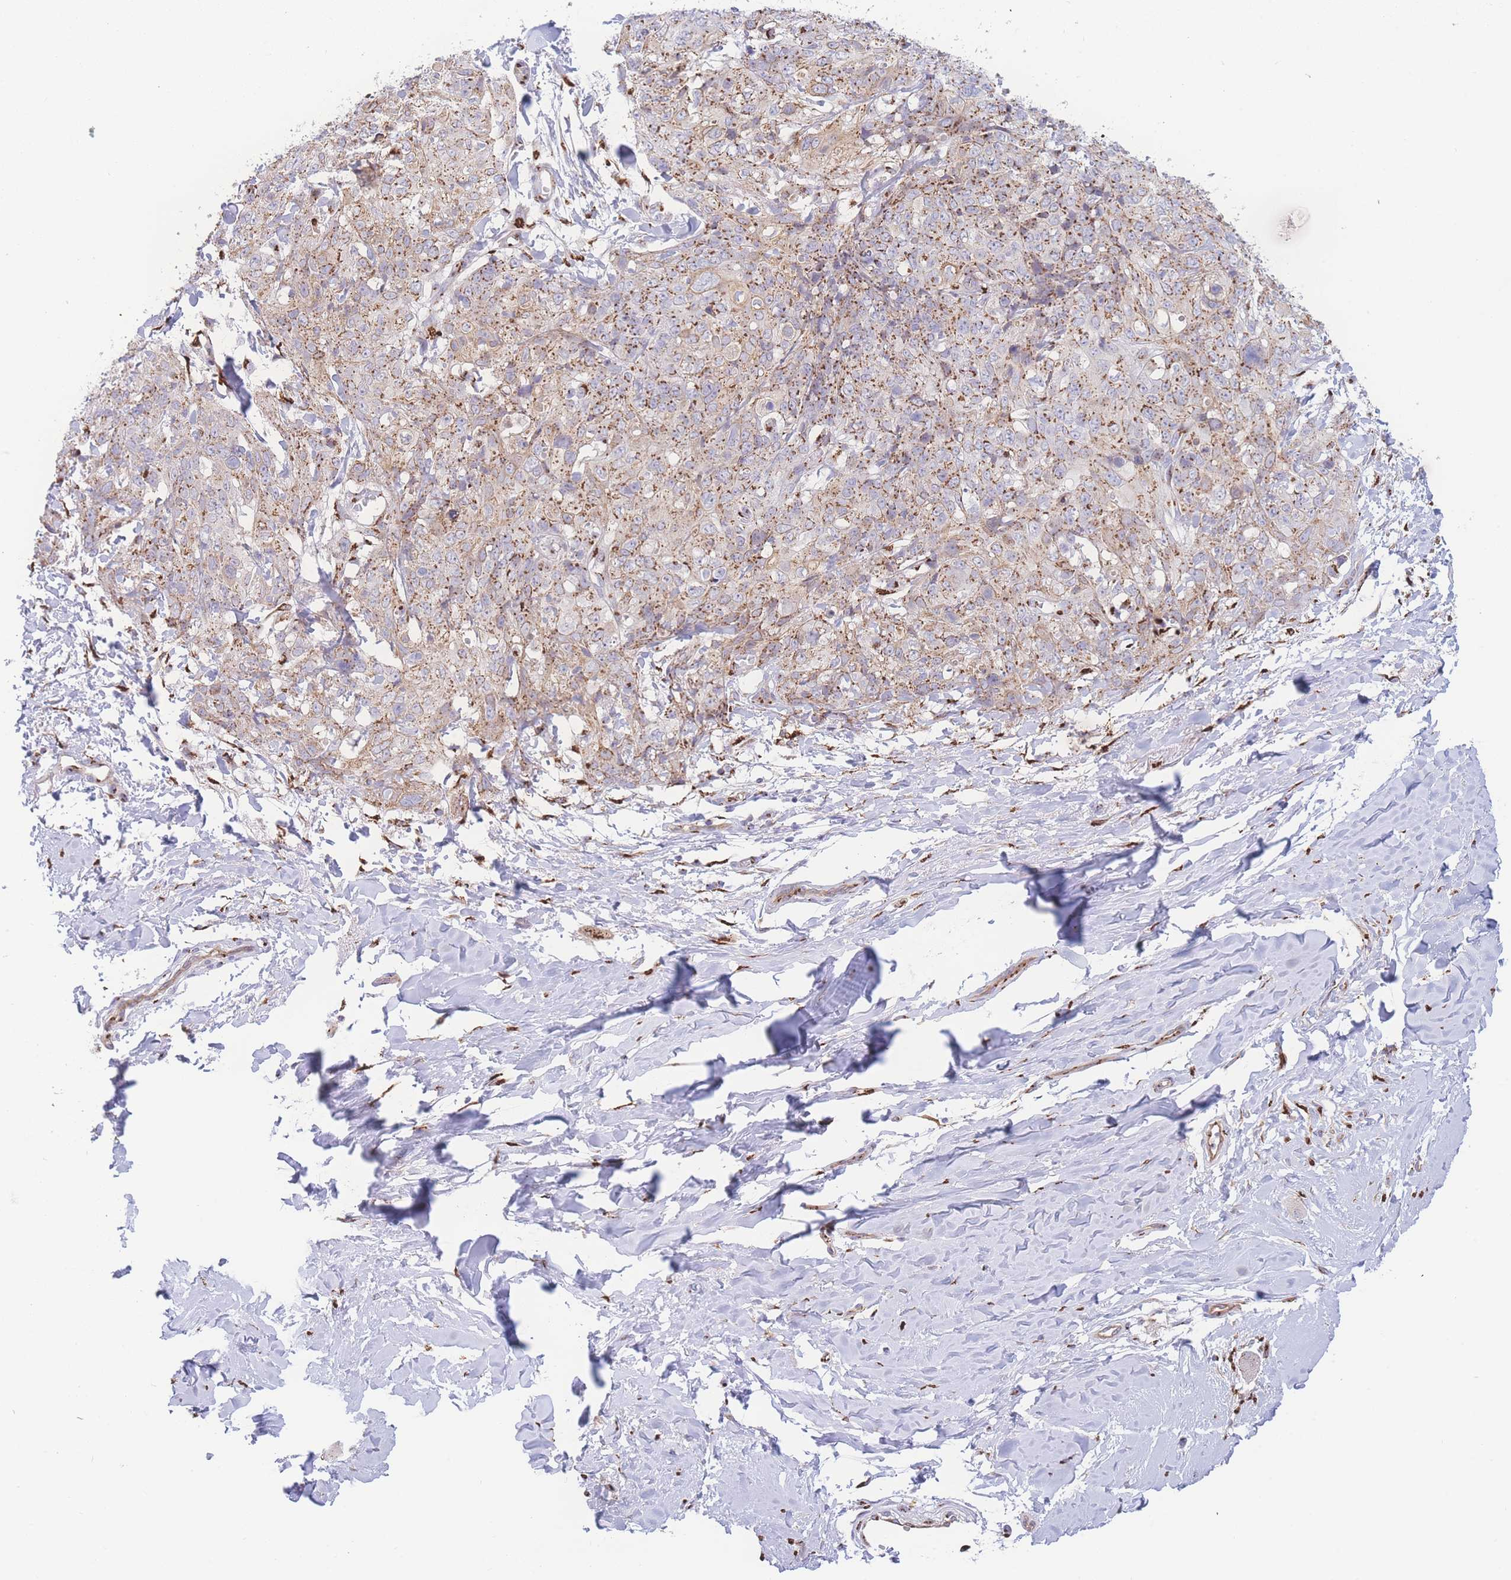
{"staining": {"intensity": "moderate", "quantity": ">75%", "location": "cytoplasmic/membranous"}, "tissue": "skin cancer", "cell_type": "Tumor cells", "image_type": "cancer", "snomed": [{"axis": "morphology", "description": "Squamous cell carcinoma, NOS"}, {"axis": "topography", "description": "Skin"}, {"axis": "topography", "description": "Vulva"}], "caption": "Protein staining by immunohistochemistry exhibits moderate cytoplasmic/membranous expression in approximately >75% of tumor cells in skin cancer.", "gene": "GOLM2", "patient": {"sex": "female", "age": 85}}